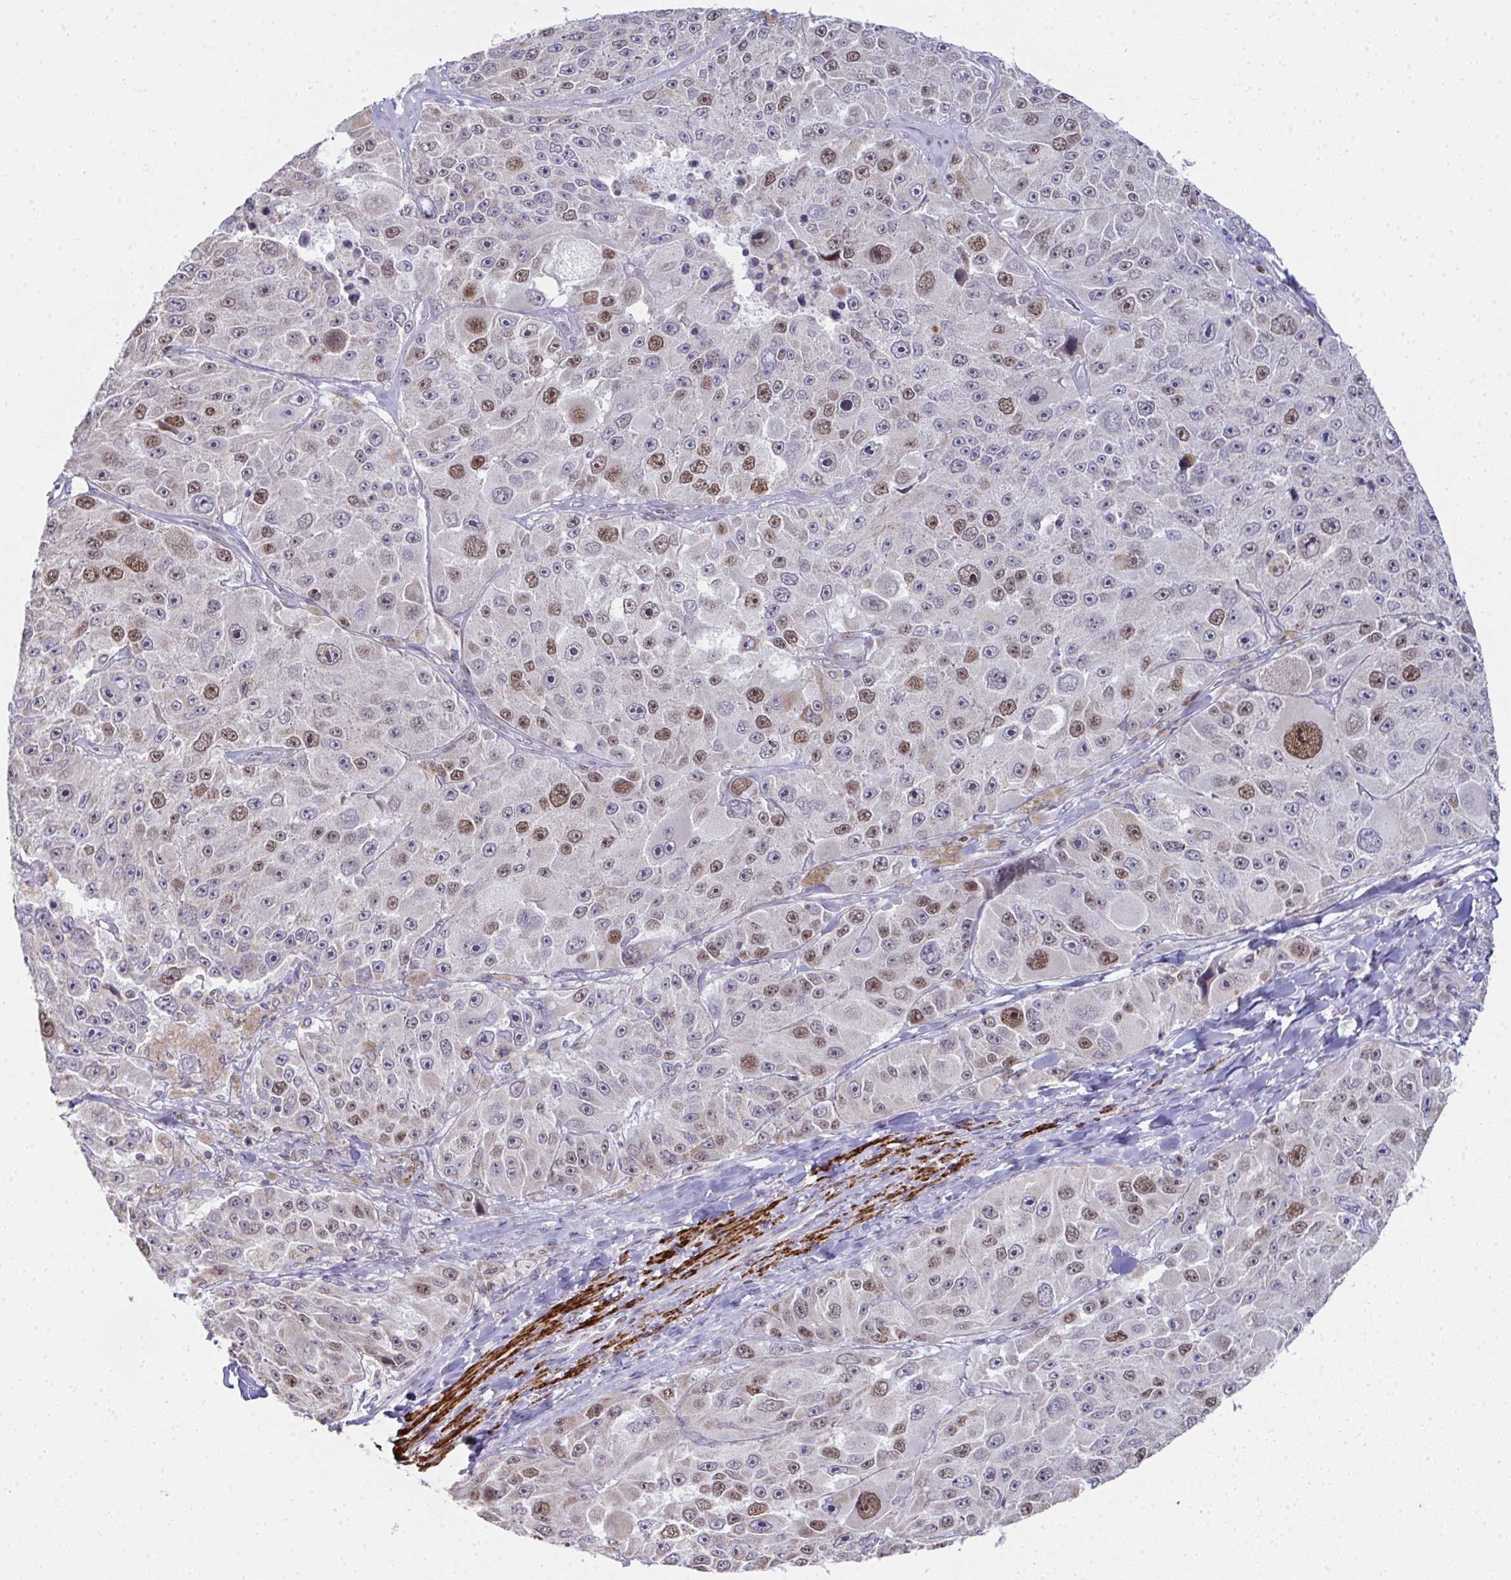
{"staining": {"intensity": "moderate", "quantity": "25%-75%", "location": "nuclear"}, "tissue": "melanoma", "cell_type": "Tumor cells", "image_type": "cancer", "snomed": [{"axis": "morphology", "description": "Malignant melanoma, Metastatic site"}, {"axis": "topography", "description": "Lymph node"}], "caption": "Human melanoma stained with a brown dye reveals moderate nuclear positive positivity in about 25%-75% of tumor cells.", "gene": "GINS2", "patient": {"sex": "male", "age": 62}}